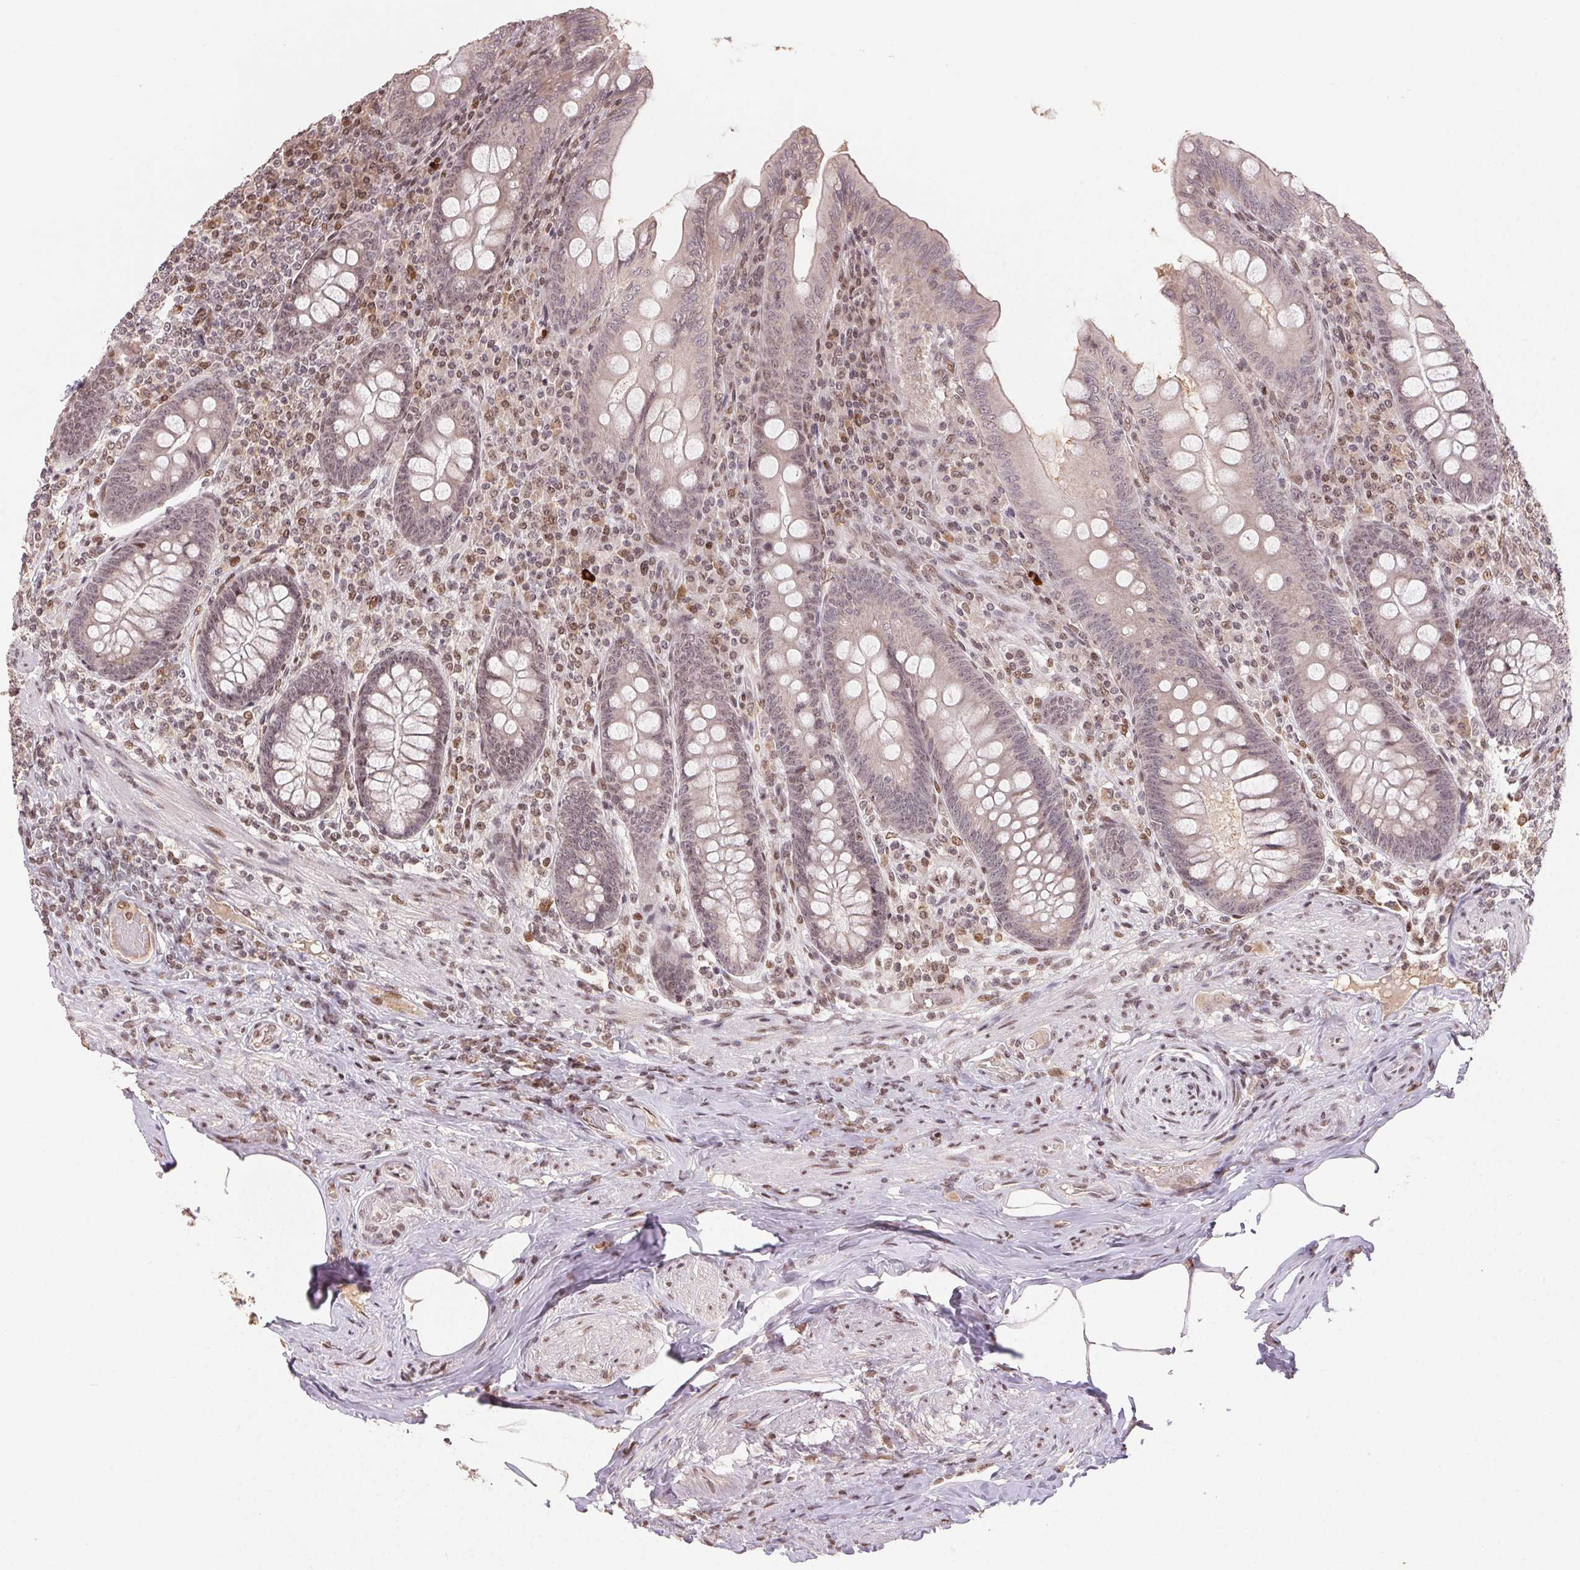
{"staining": {"intensity": "weak", "quantity": "25%-75%", "location": "nuclear"}, "tissue": "appendix", "cell_type": "Glandular cells", "image_type": "normal", "snomed": [{"axis": "morphology", "description": "Normal tissue, NOS"}, {"axis": "topography", "description": "Appendix"}], "caption": "This is an image of immunohistochemistry staining of normal appendix, which shows weak positivity in the nuclear of glandular cells.", "gene": "MAPKAPK2", "patient": {"sex": "male", "age": 71}}